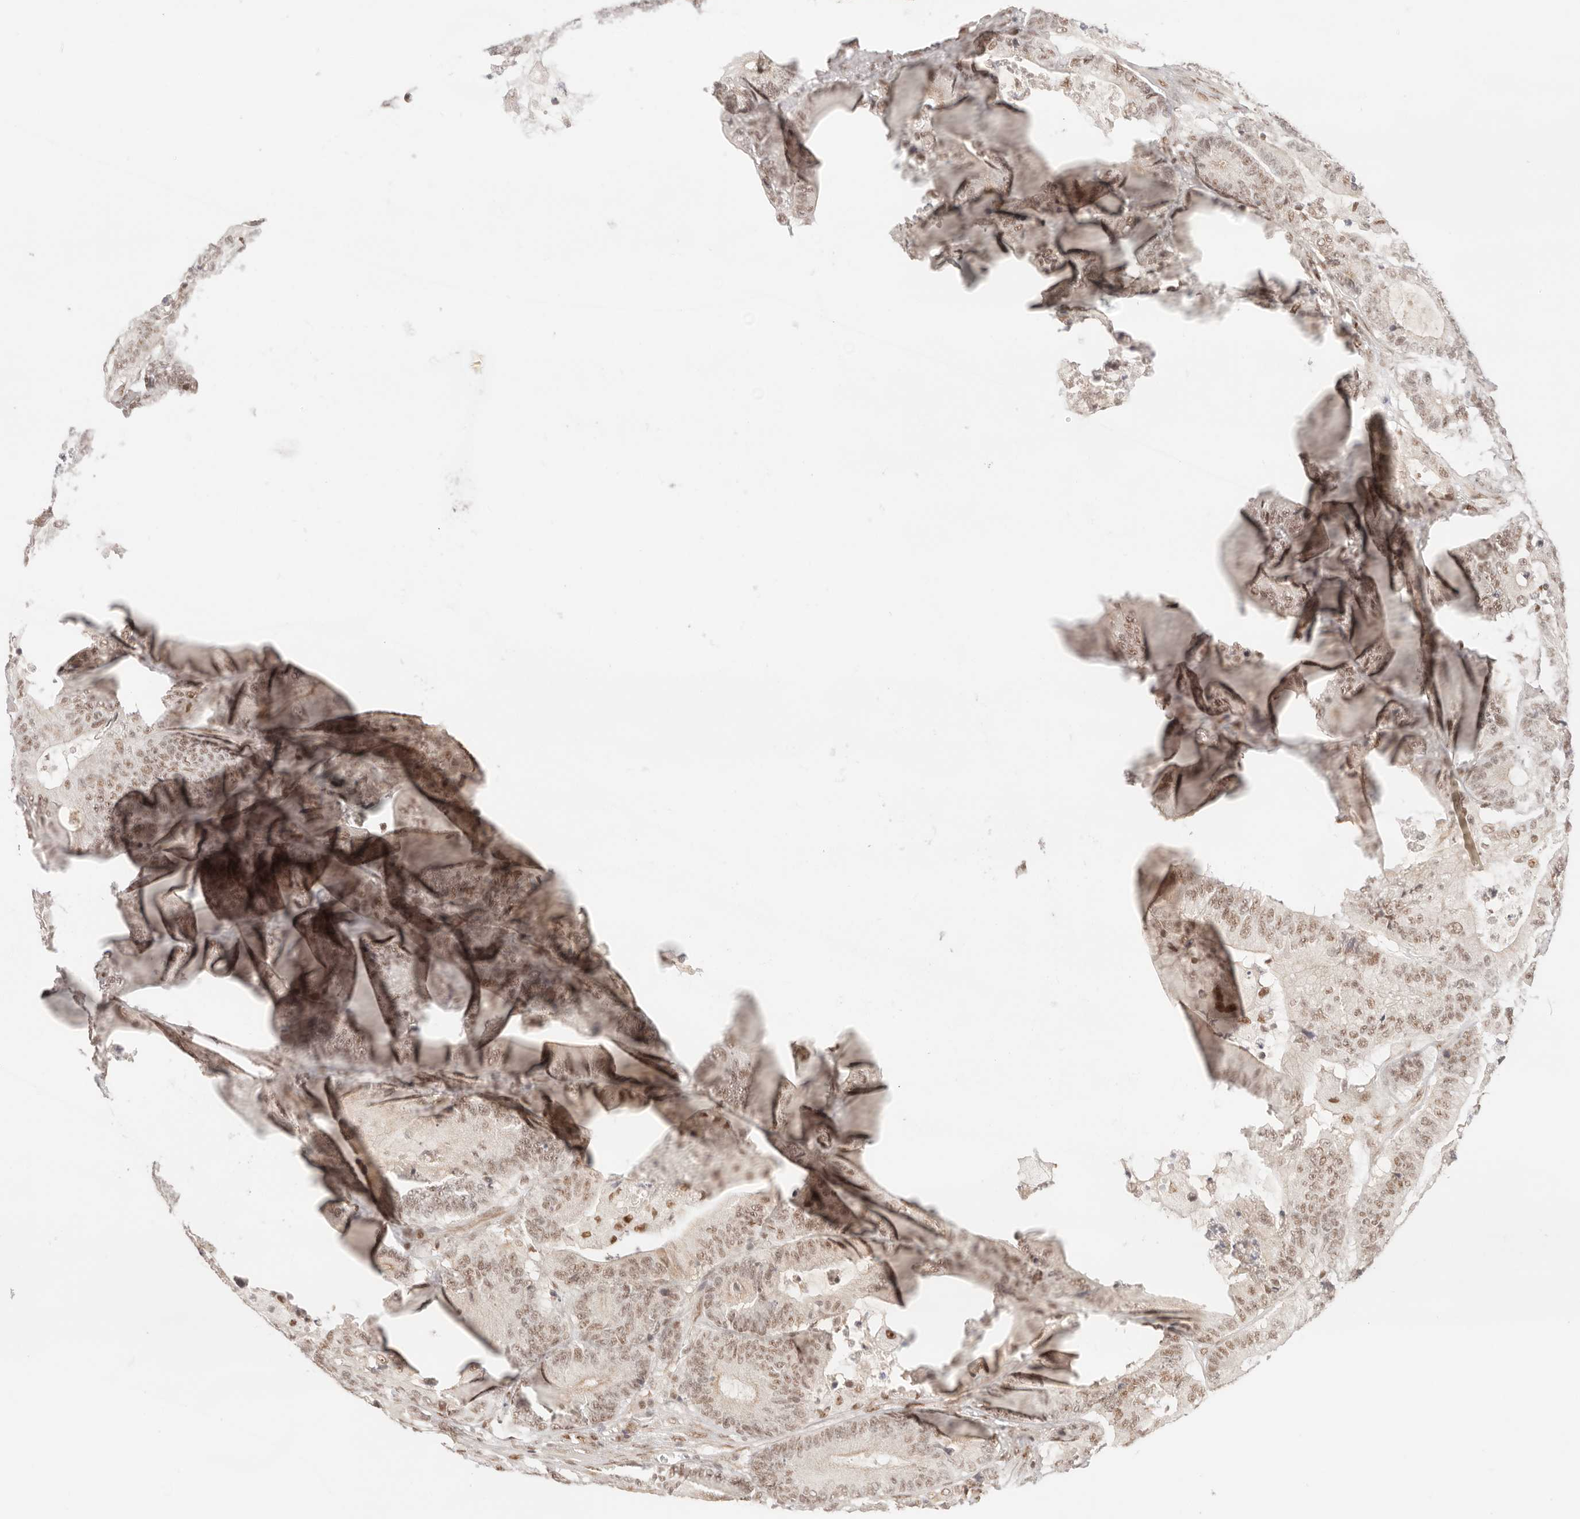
{"staining": {"intensity": "moderate", "quantity": ">75%", "location": "nuclear"}, "tissue": "colorectal cancer", "cell_type": "Tumor cells", "image_type": "cancer", "snomed": [{"axis": "morphology", "description": "Adenocarcinoma, NOS"}, {"axis": "topography", "description": "Colon"}], "caption": "IHC histopathology image of neoplastic tissue: human adenocarcinoma (colorectal) stained using IHC displays medium levels of moderate protein expression localized specifically in the nuclear of tumor cells, appearing as a nuclear brown color.", "gene": "GTF2E2", "patient": {"sex": "female", "age": 84}}